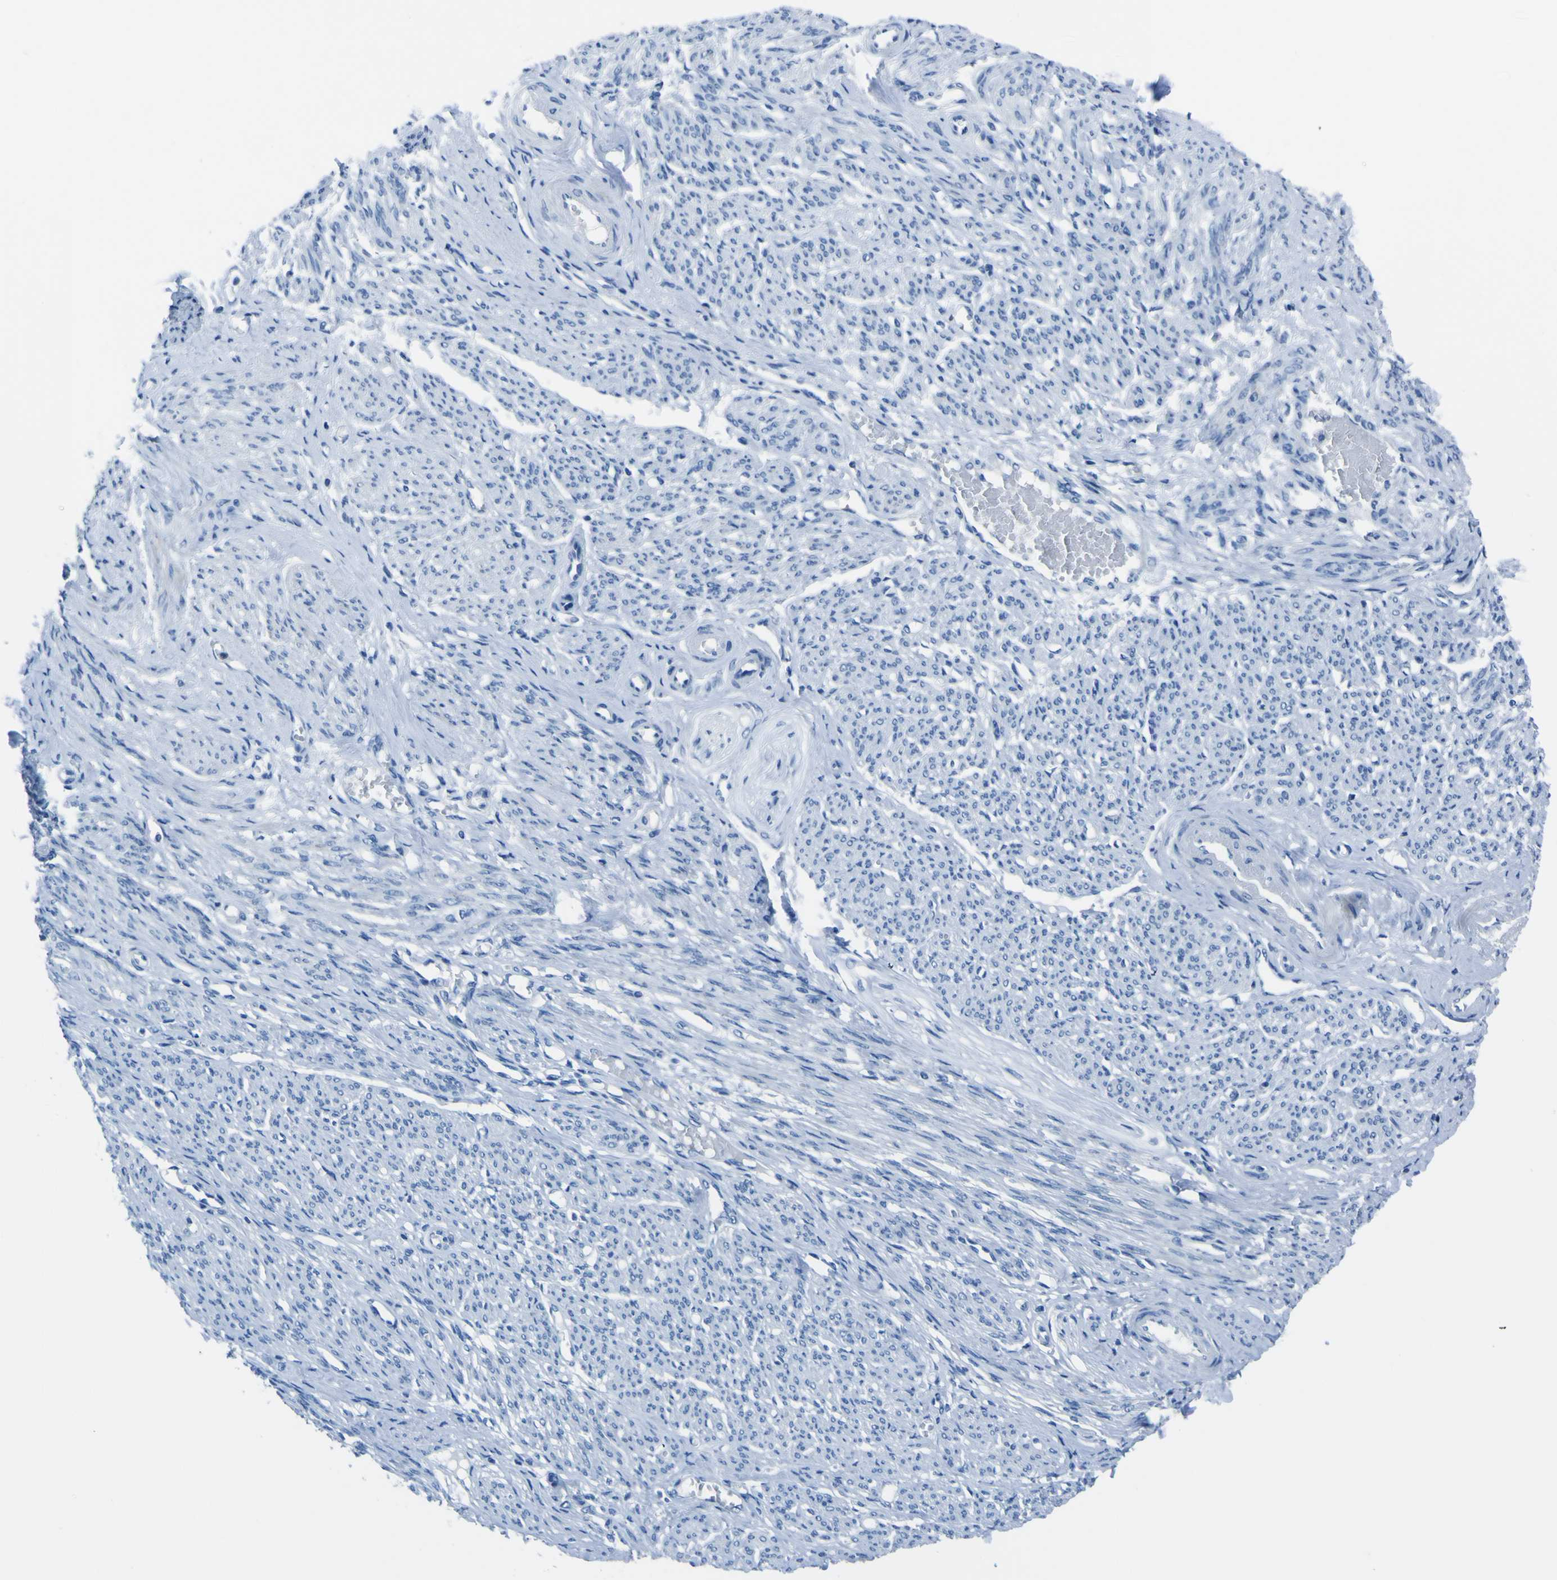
{"staining": {"intensity": "negative", "quantity": "none", "location": "none"}, "tissue": "smooth muscle", "cell_type": "Smooth muscle cells", "image_type": "normal", "snomed": [{"axis": "morphology", "description": "Normal tissue, NOS"}, {"axis": "topography", "description": "Smooth muscle"}], "caption": "IHC image of benign human smooth muscle stained for a protein (brown), which exhibits no positivity in smooth muscle cells.", "gene": "ACSL1", "patient": {"sex": "female", "age": 65}}